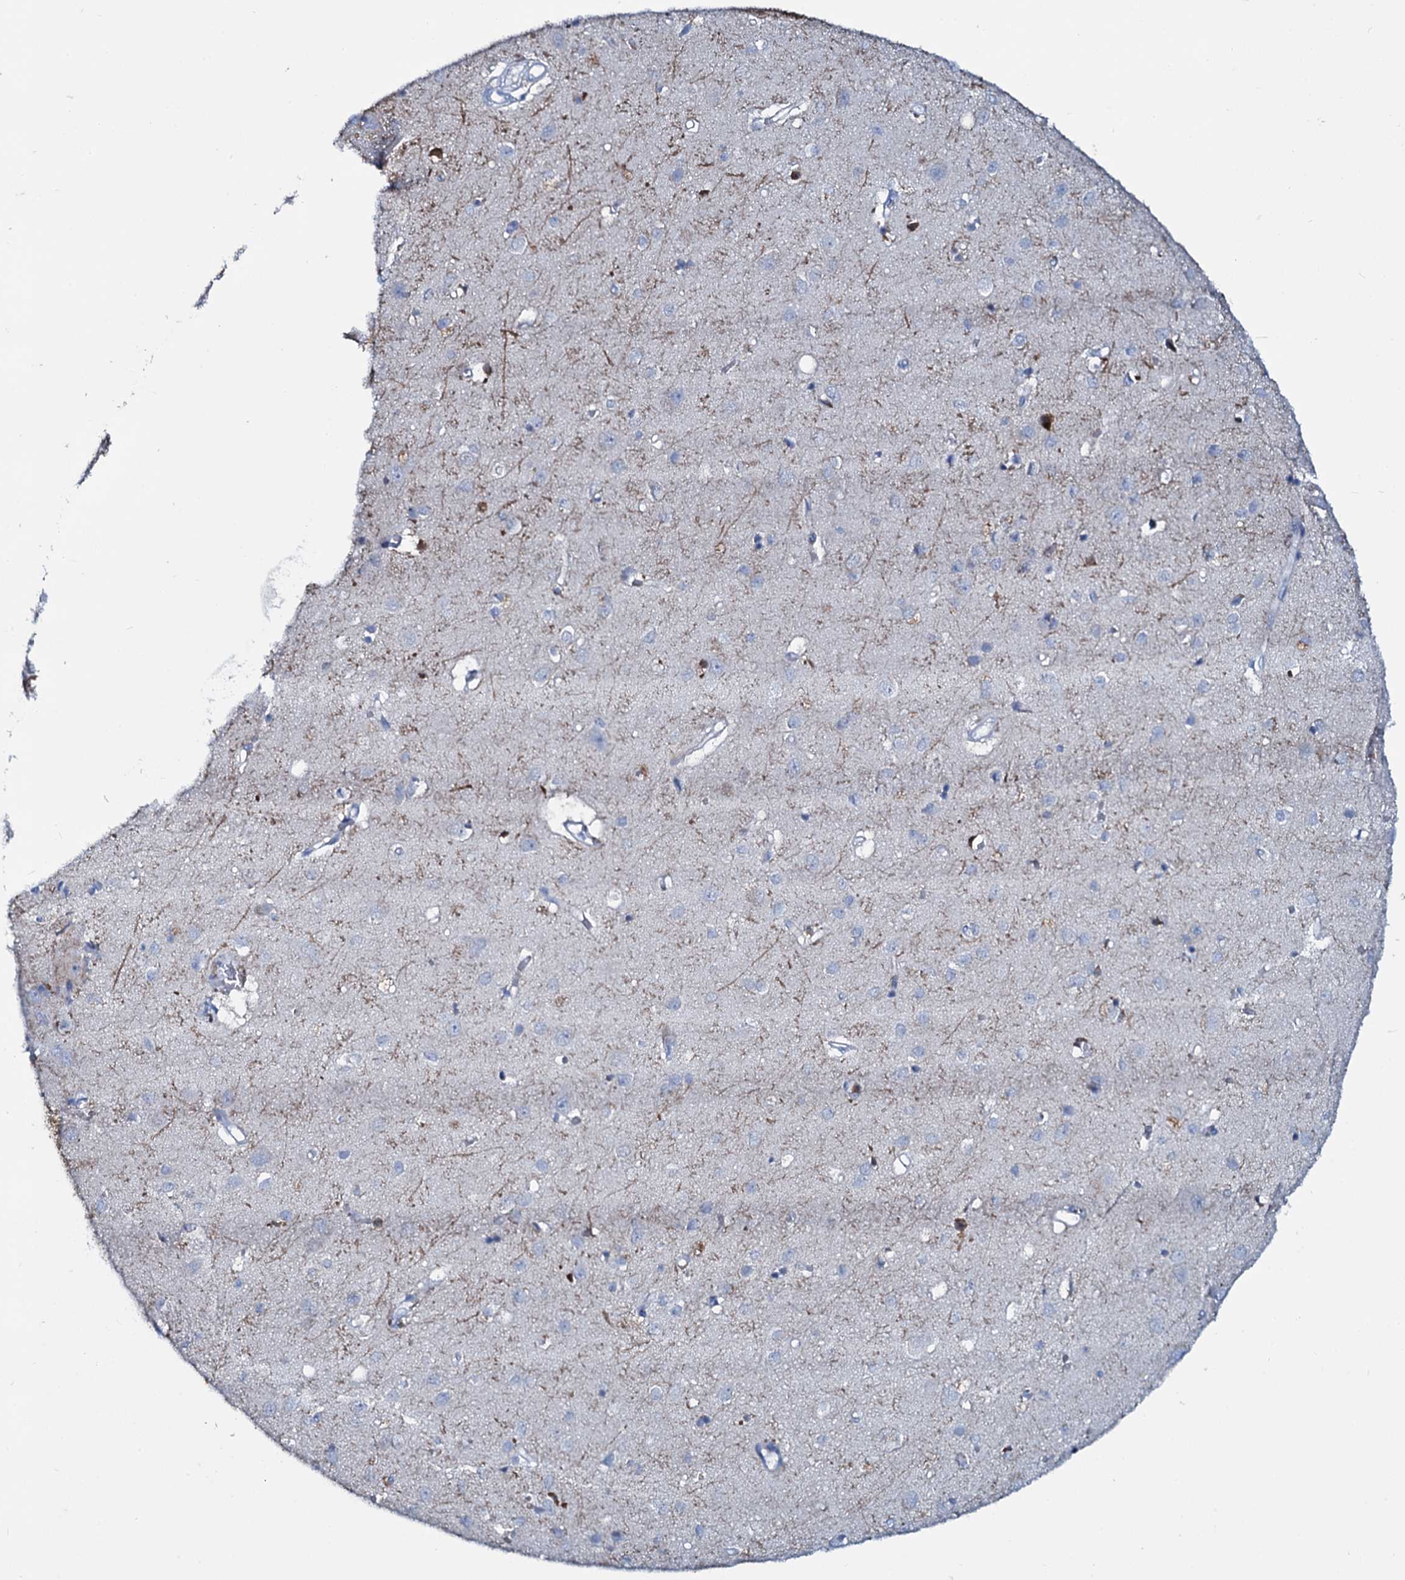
{"staining": {"intensity": "negative", "quantity": "none", "location": "none"}, "tissue": "cerebral cortex", "cell_type": "Endothelial cells", "image_type": "normal", "snomed": [{"axis": "morphology", "description": "Normal tissue, NOS"}, {"axis": "topography", "description": "Cerebral cortex"}], "caption": "This photomicrograph is of benign cerebral cortex stained with IHC to label a protein in brown with the nuclei are counter-stained blue. There is no expression in endothelial cells. Nuclei are stained in blue.", "gene": "SLC4A7", "patient": {"sex": "female", "age": 64}}